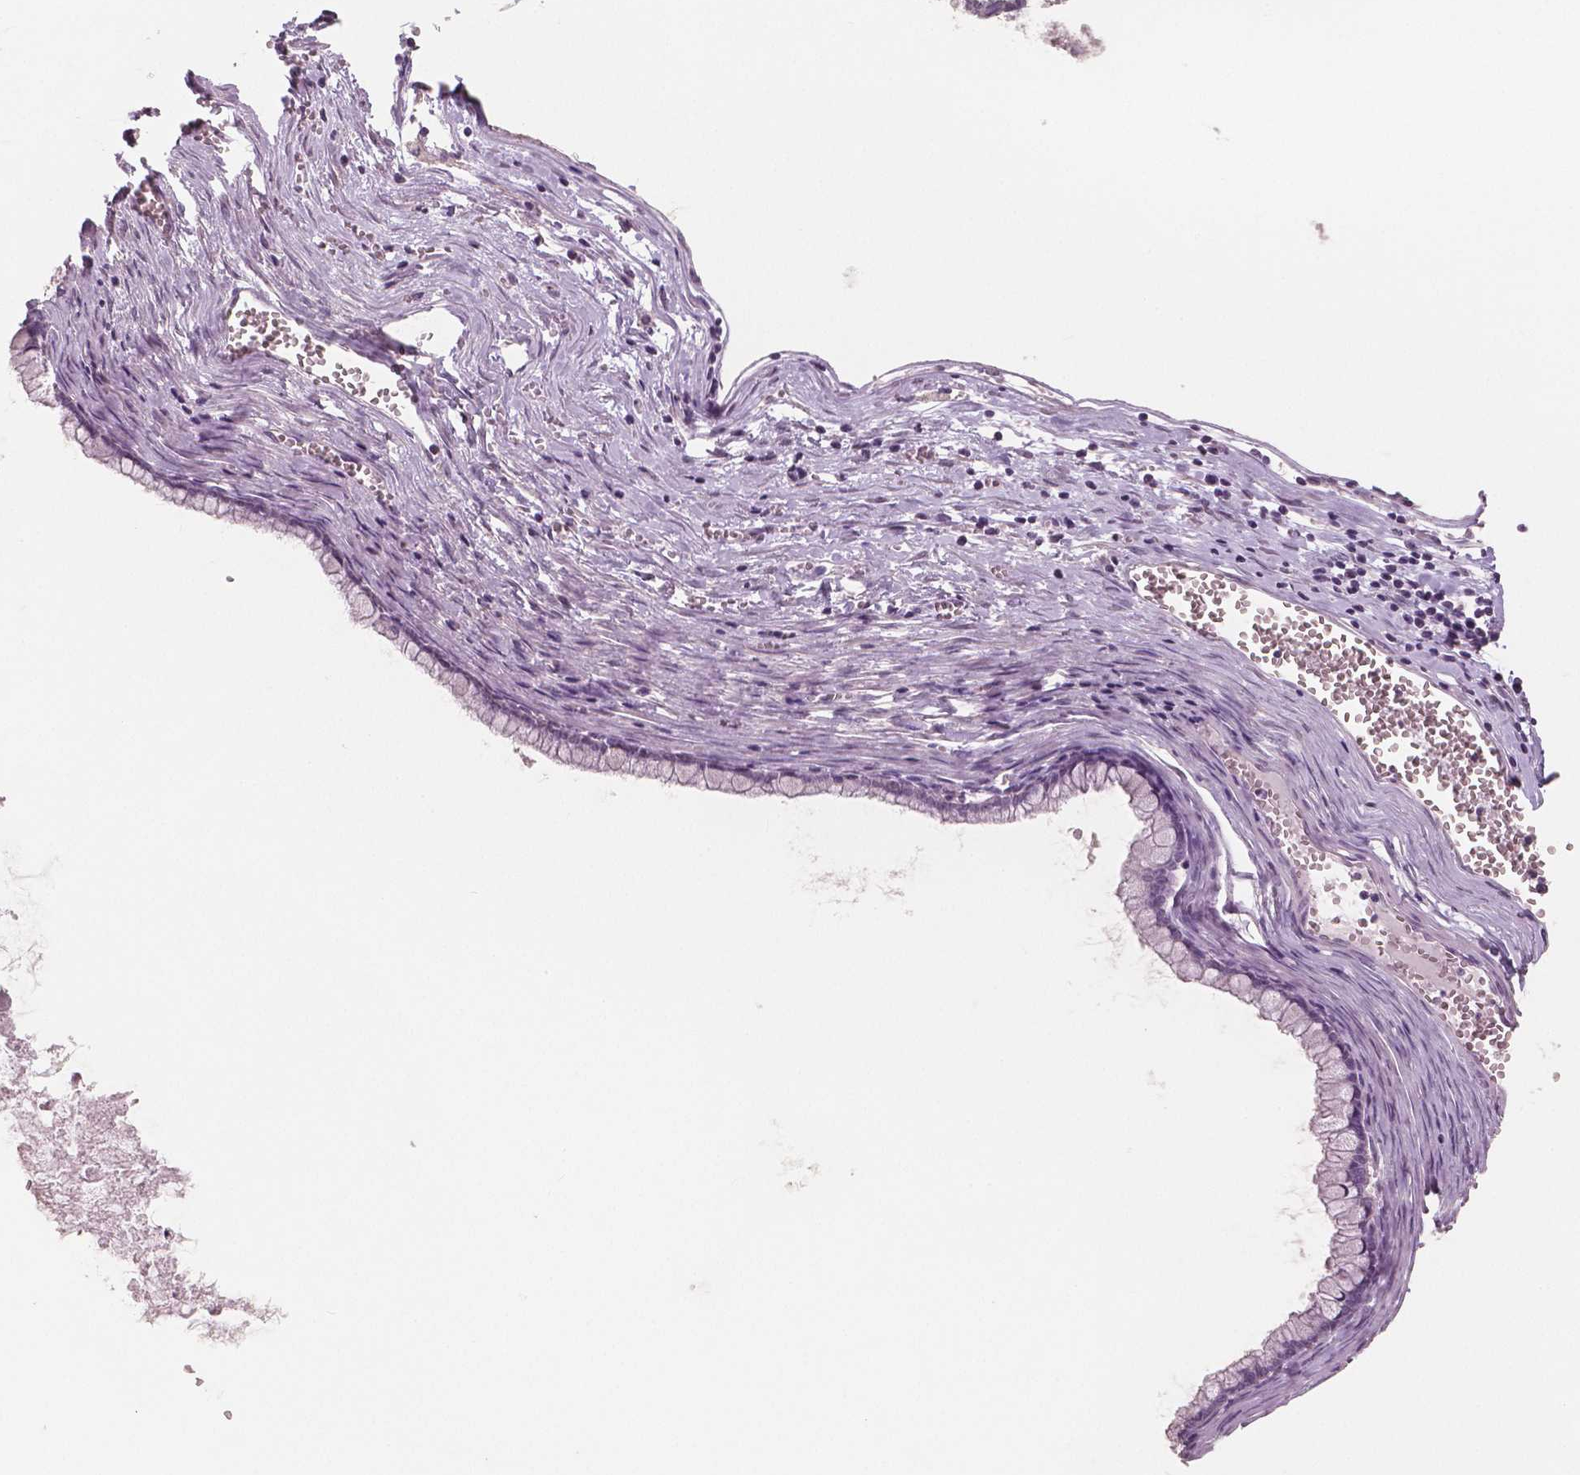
{"staining": {"intensity": "negative", "quantity": "none", "location": "none"}, "tissue": "ovarian cancer", "cell_type": "Tumor cells", "image_type": "cancer", "snomed": [{"axis": "morphology", "description": "Cystadenocarcinoma, mucinous, NOS"}, {"axis": "topography", "description": "Ovary"}], "caption": "Tumor cells are negative for brown protein staining in ovarian cancer.", "gene": "NECAB1", "patient": {"sex": "female", "age": 67}}